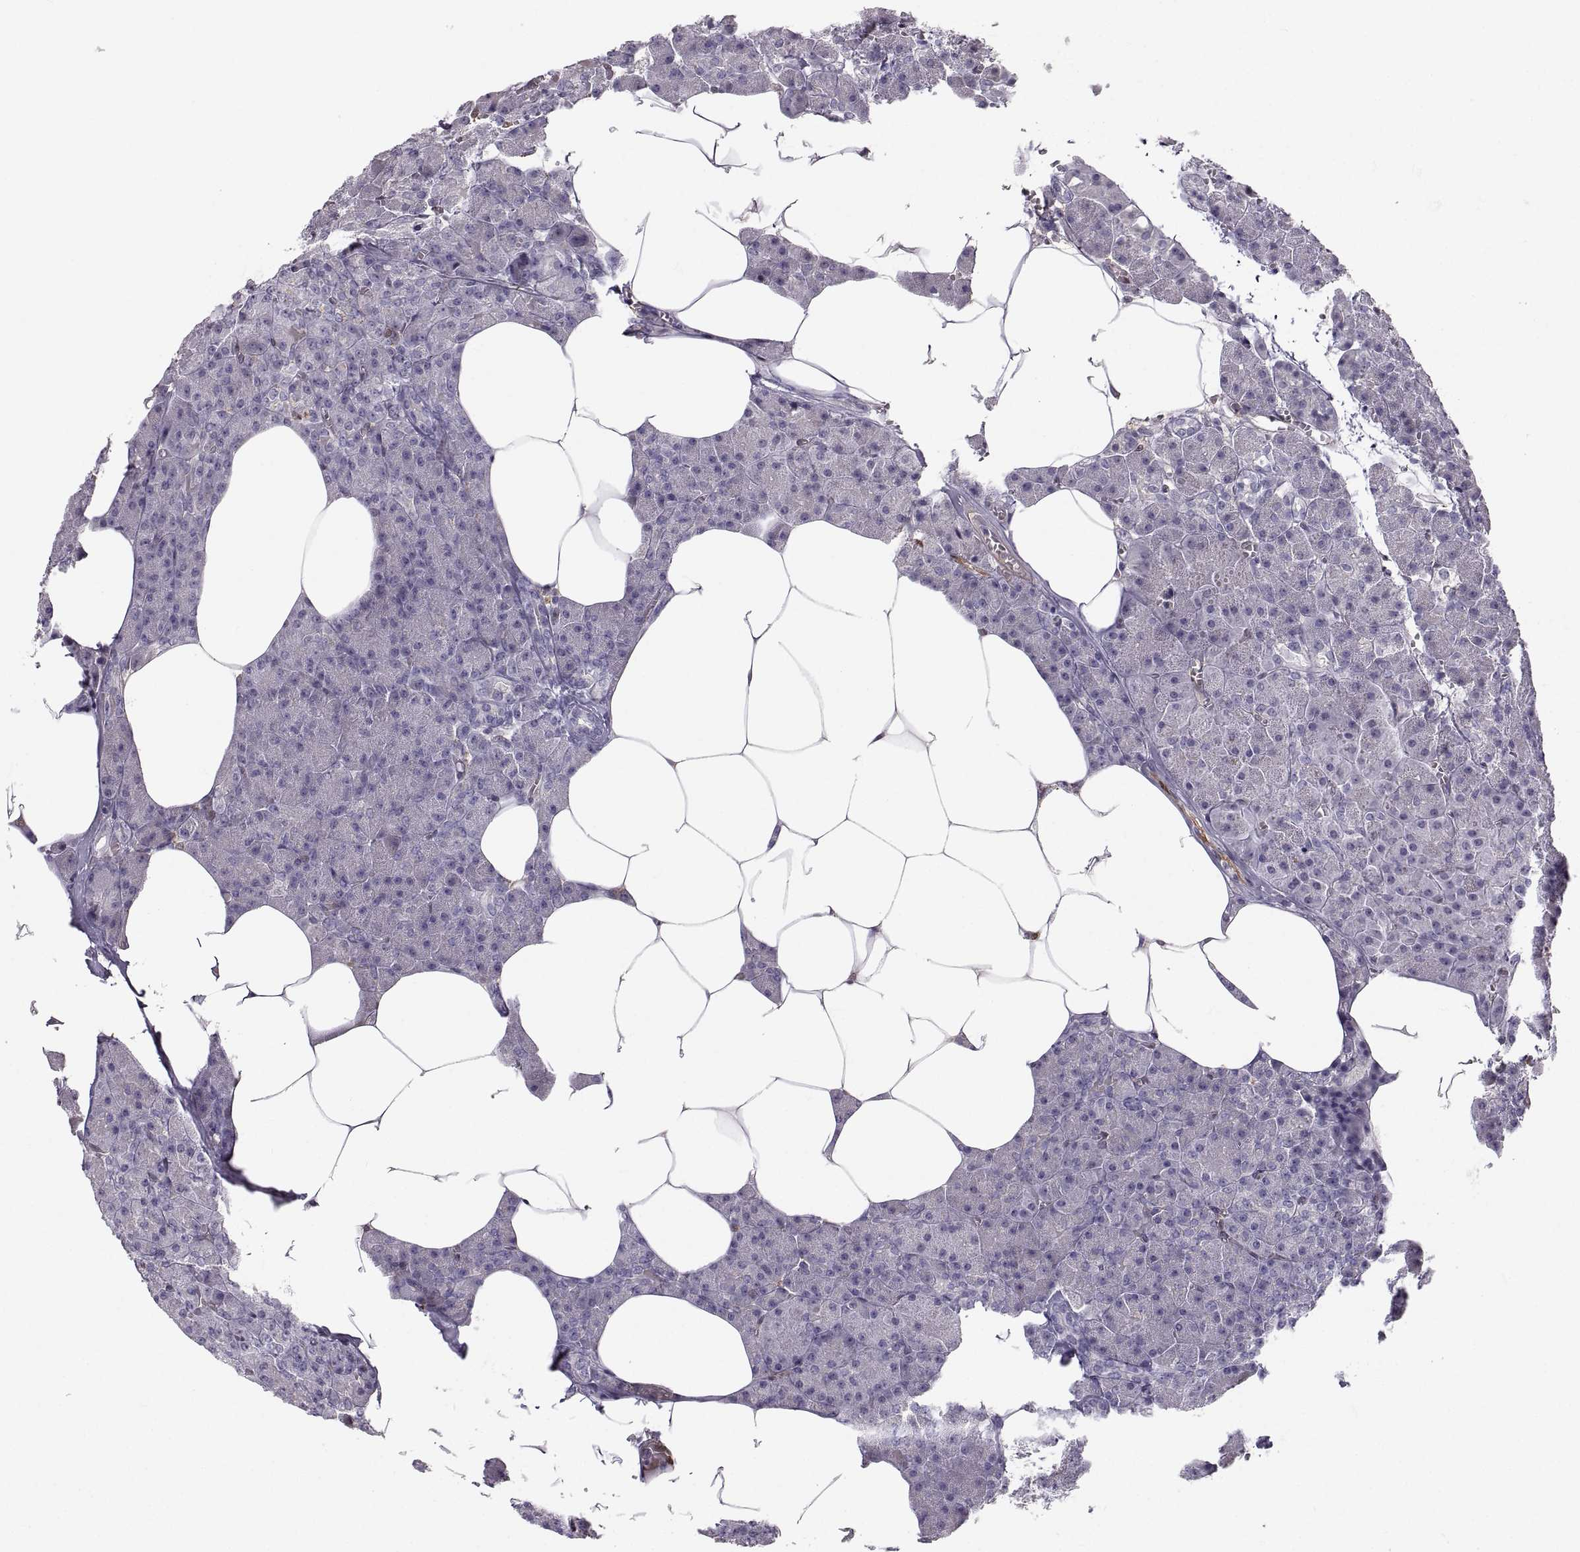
{"staining": {"intensity": "negative", "quantity": "none", "location": "none"}, "tissue": "pancreas", "cell_type": "Exocrine glandular cells", "image_type": "normal", "snomed": [{"axis": "morphology", "description": "Normal tissue, NOS"}, {"axis": "topography", "description": "Pancreas"}], "caption": "Immunohistochemistry histopathology image of benign pancreas: pancreas stained with DAB (3,3'-diaminobenzidine) displays no significant protein staining in exocrine glandular cells.", "gene": "PGM5", "patient": {"sex": "female", "age": 45}}